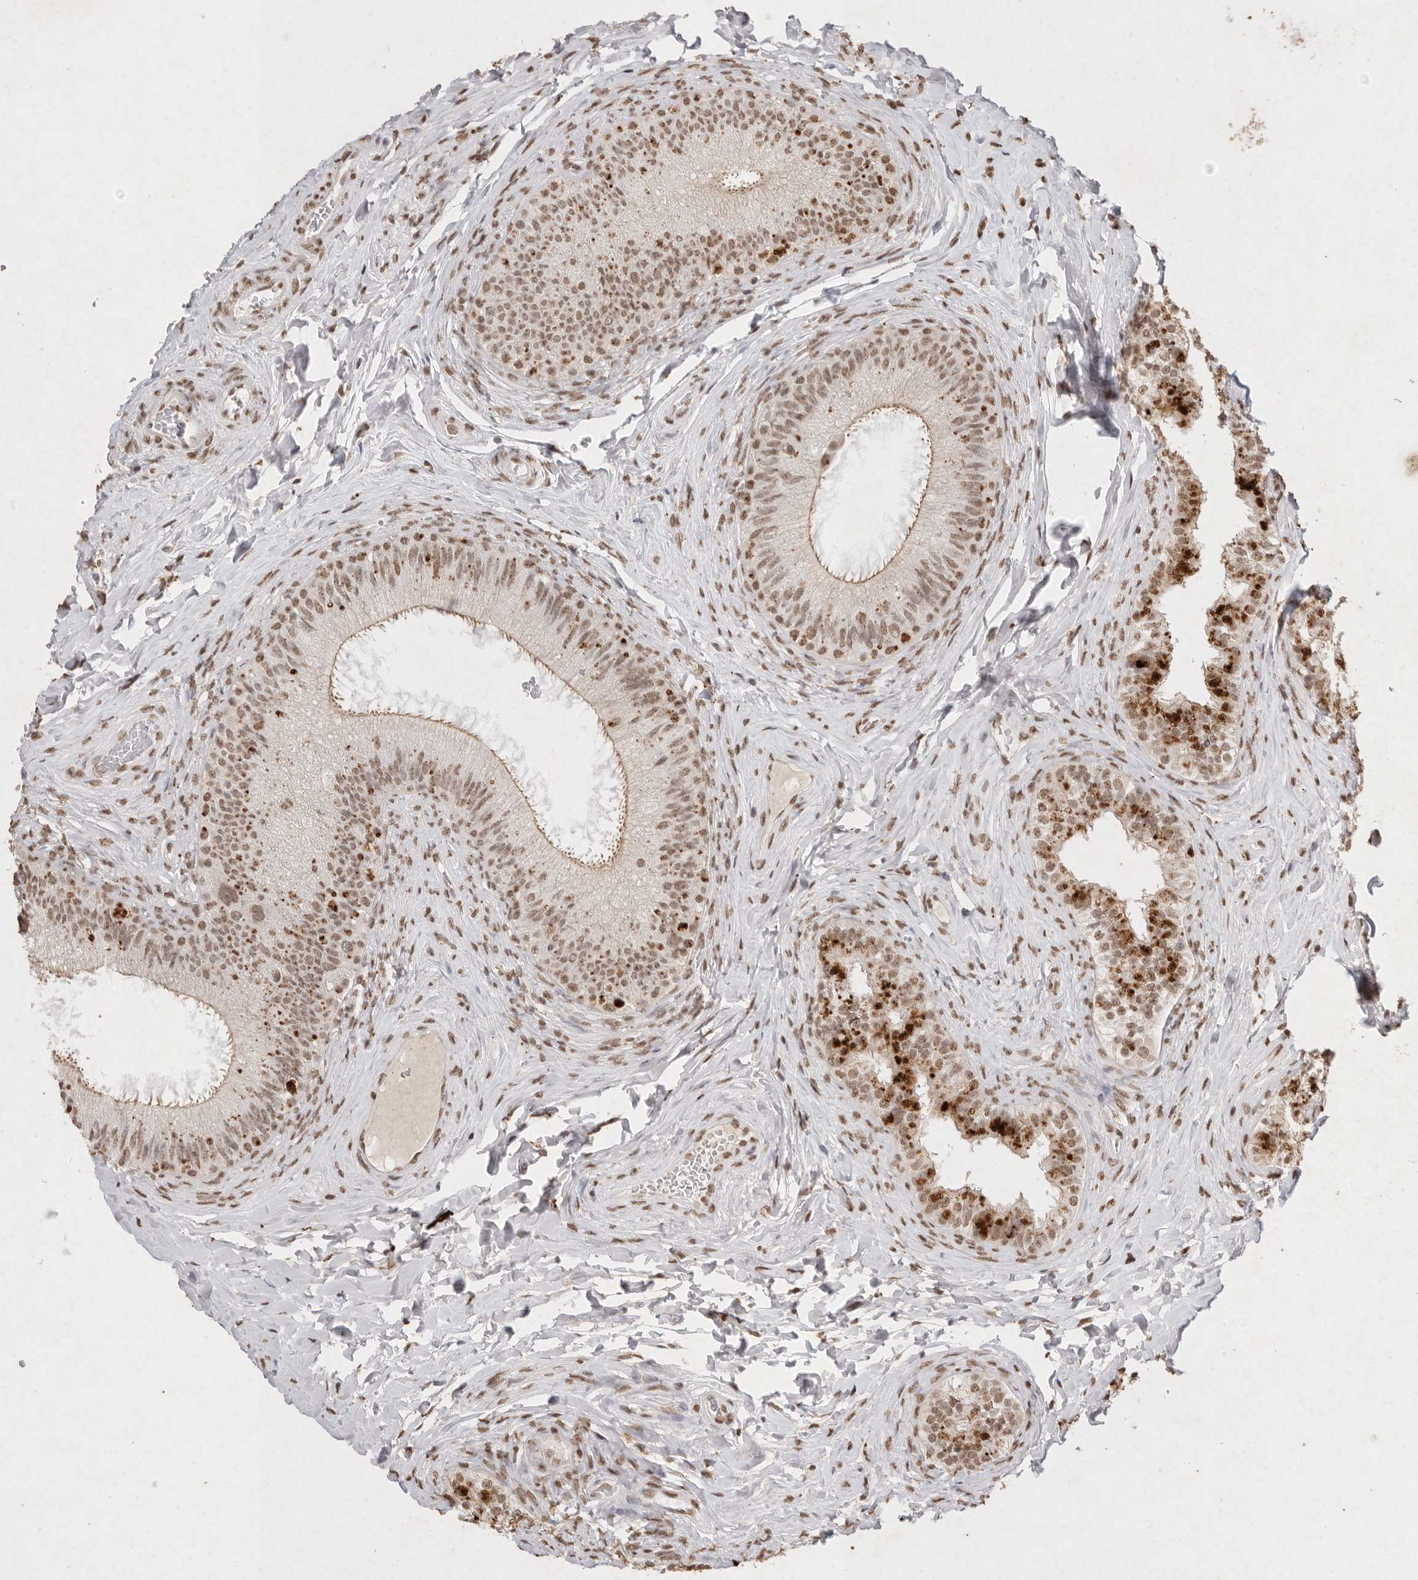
{"staining": {"intensity": "moderate", "quantity": ">75%", "location": "cytoplasmic/membranous,nuclear"}, "tissue": "epididymis", "cell_type": "Glandular cells", "image_type": "normal", "snomed": [{"axis": "morphology", "description": "Normal tissue, NOS"}, {"axis": "topography", "description": "Epididymis"}], "caption": "High-magnification brightfield microscopy of benign epididymis stained with DAB (brown) and counterstained with hematoxylin (blue). glandular cells exhibit moderate cytoplasmic/membranous,nuclear staining is seen in about>75% of cells. Using DAB (3,3'-diaminobenzidine) (brown) and hematoxylin (blue) stains, captured at high magnification using brightfield microscopy.", "gene": "NKX3", "patient": {"sex": "male", "age": 49}}